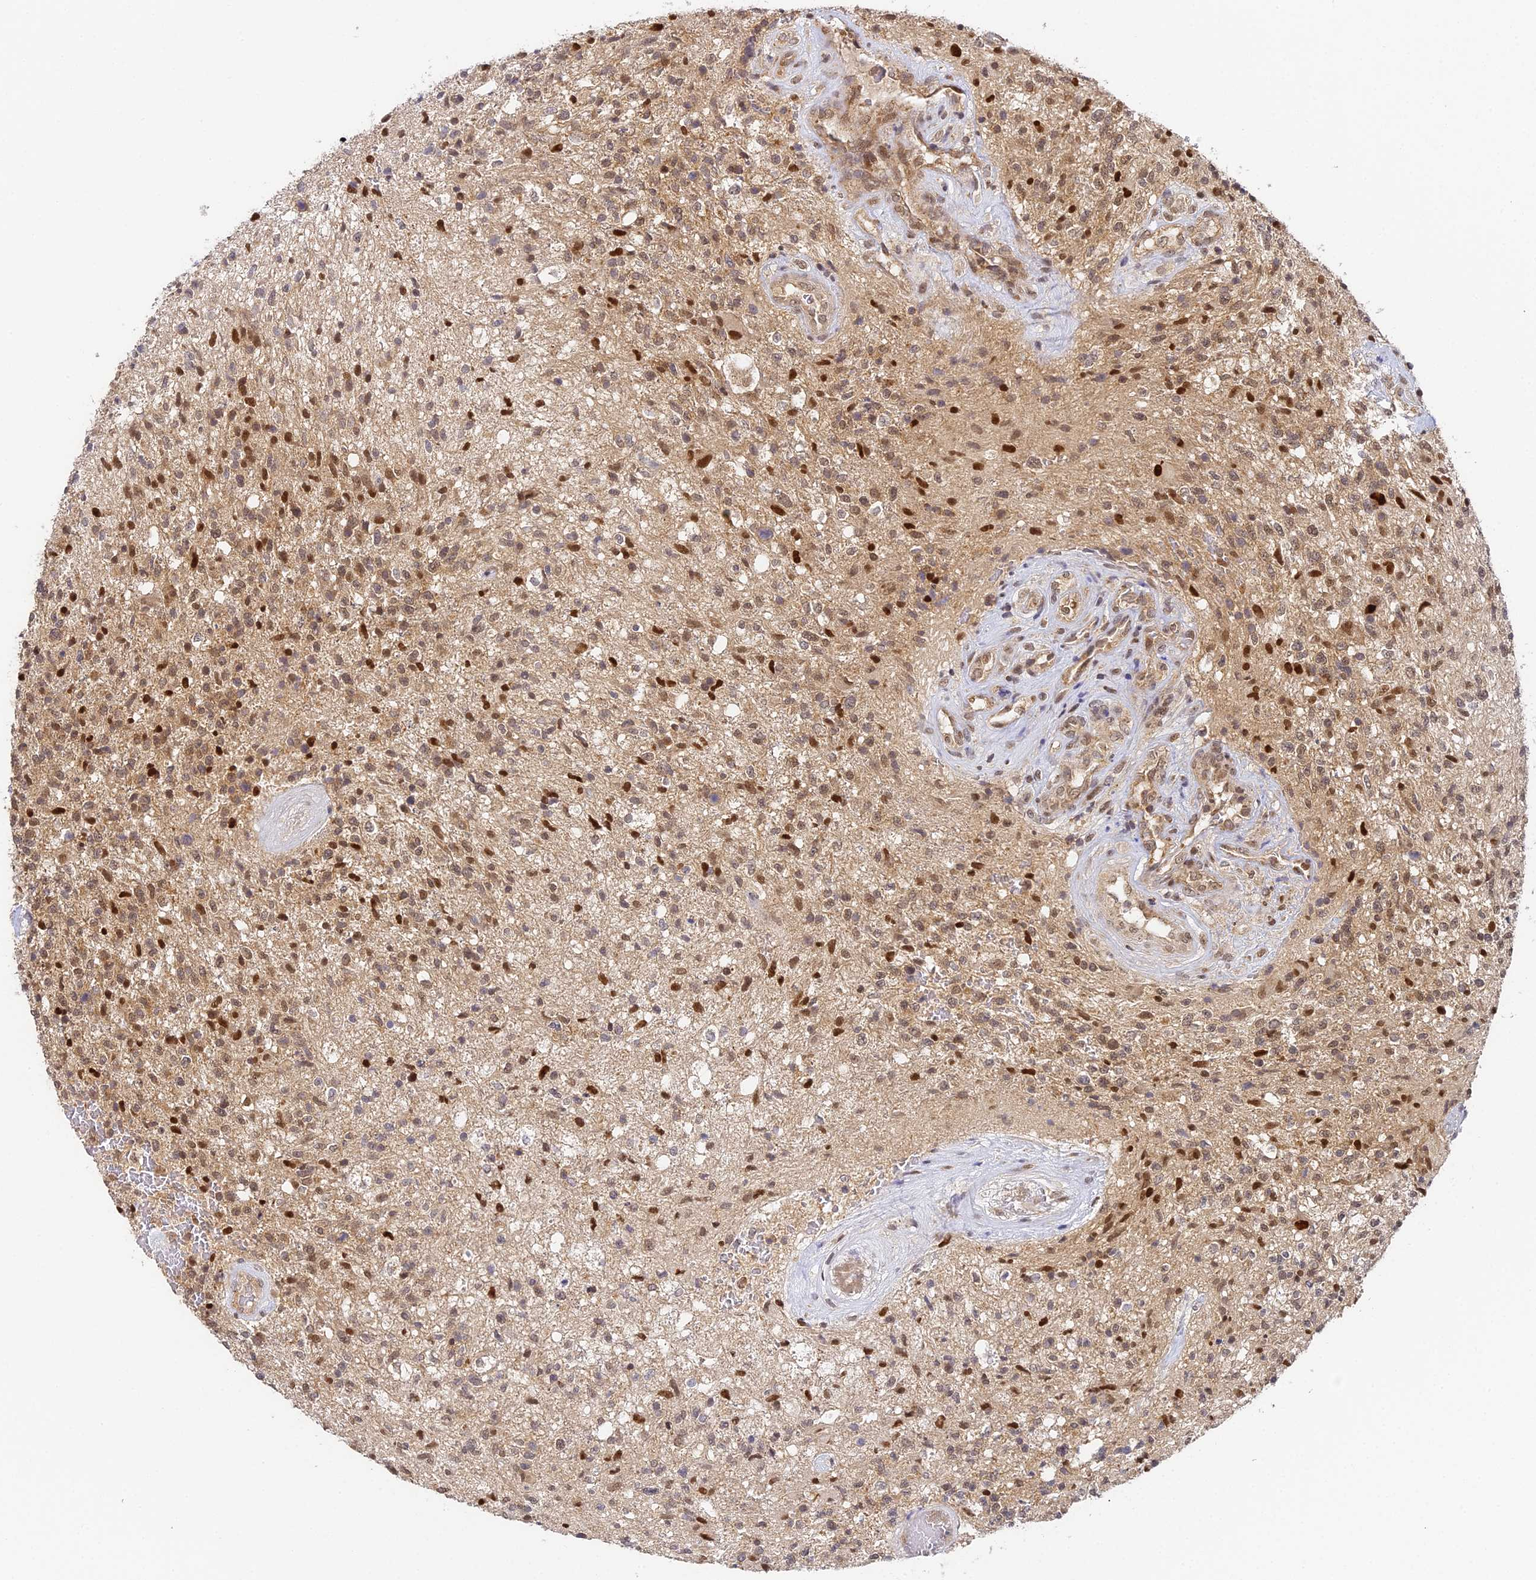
{"staining": {"intensity": "moderate", "quantity": ">75%", "location": "cytoplasmic/membranous,nuclear"}, "tissue": "glioma", "cell_type": "Tumor cells", "image_type": "cancer", "snomed": [{"axis": "morphology", "description": "Glioma, malignant, High grade"}, {"axis": "topography", "description": "Brain"}], "caption": "High-power microscopy captured an immunohistochemistry (IHC) micrograph of glioma, revealing moderate cytoplasmic/membranous and nuclear staining in about >75% of tumor cells. The protein is stained brown, and the nuclei are stained in blue (DAB (3,3'-diaminobenzidine) IHC with brightfield microscopy, high magnification).", "gene": "DNAAF10", "patient": {"sex": "male", "age": 56}}